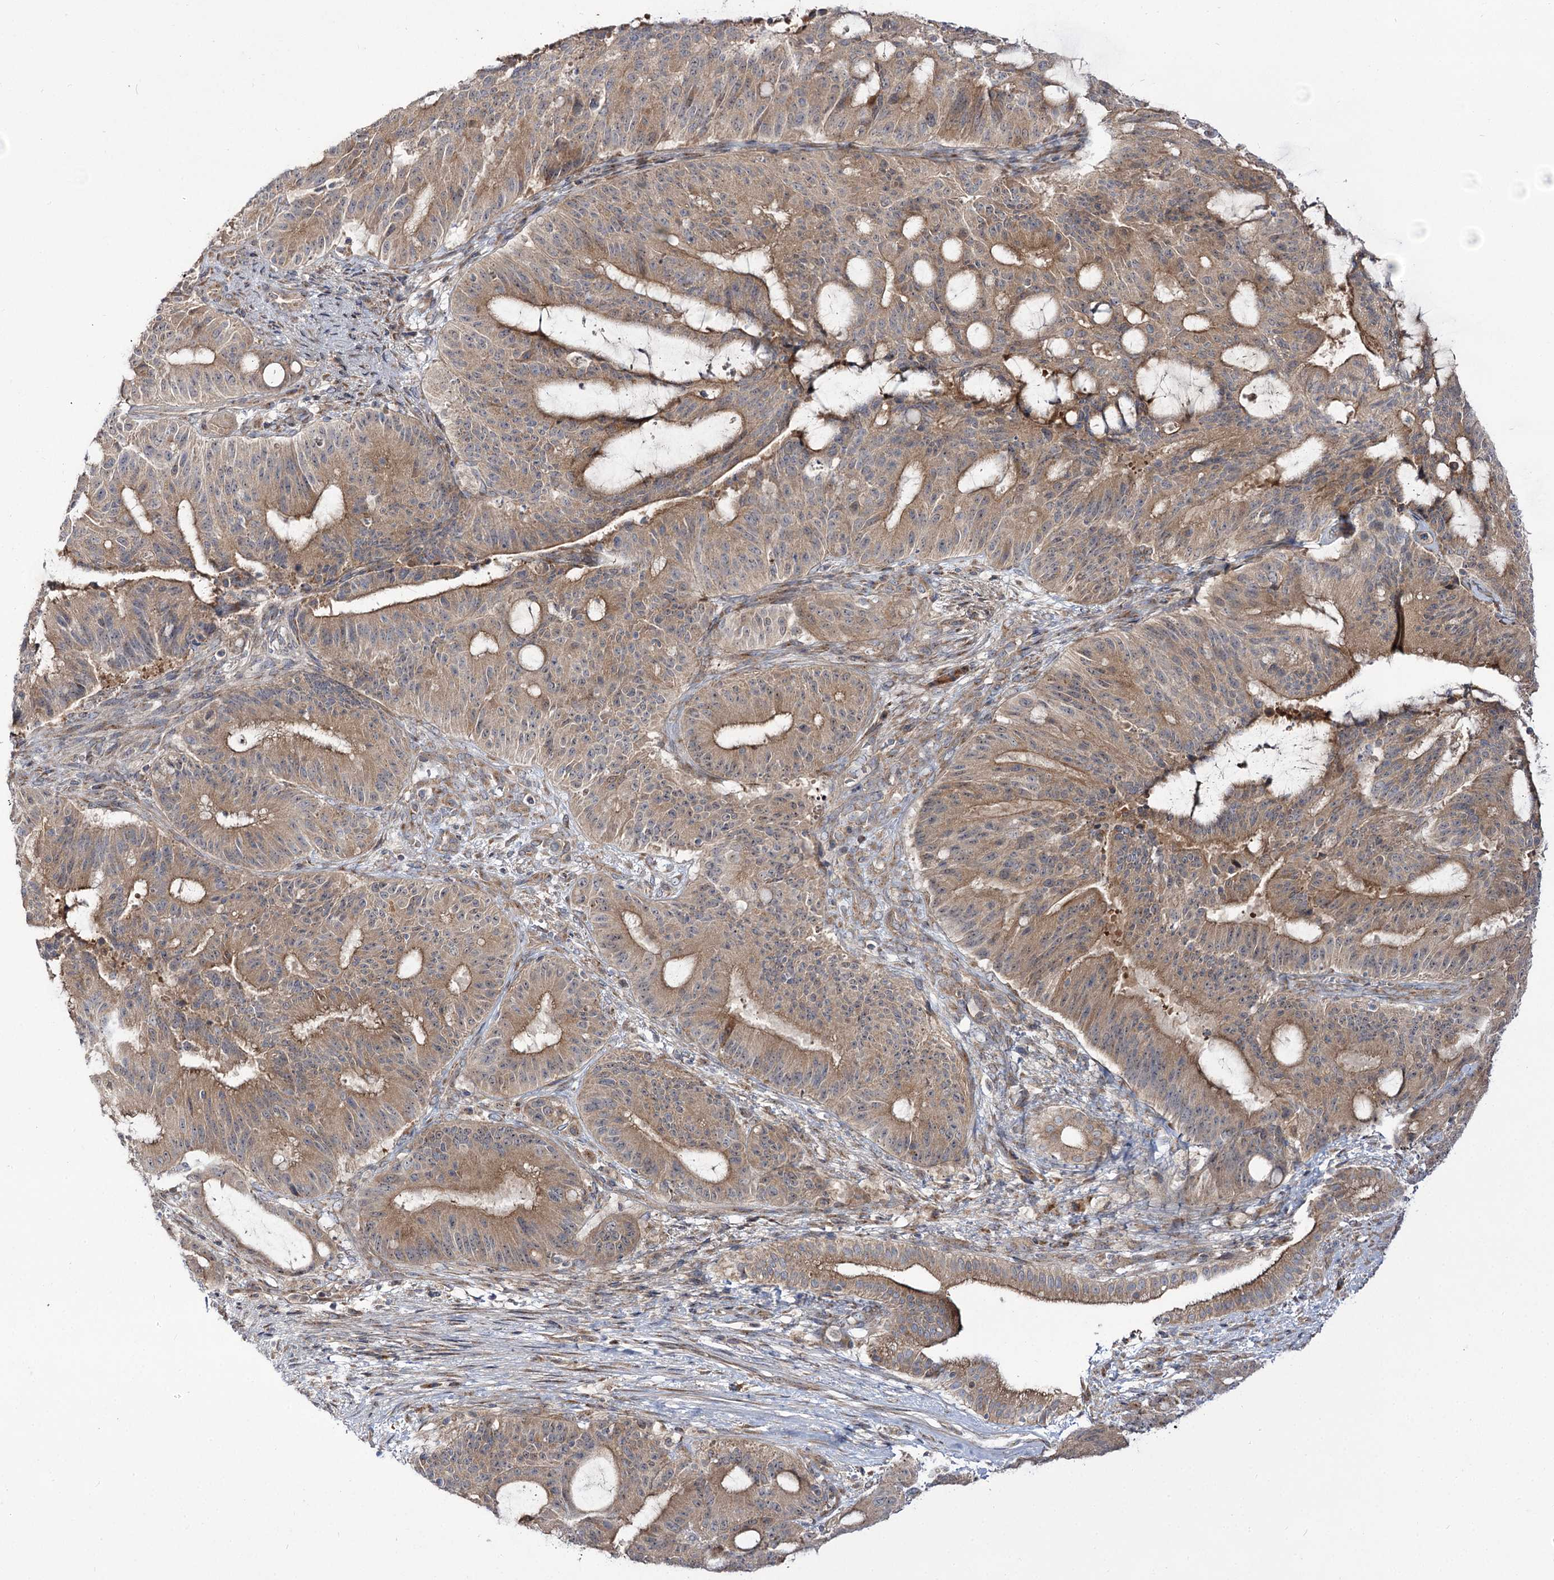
{"staining": {"intensity": "moderate", "quantity": ">75%", "location": "cytoplasmic/membranous"}, "tissue": "liver cancer", "cell_type": "Tumor cells", "image_type": "cancer", "snomed": [{"axis": "morphology", "description": "Normal tissue, NOS"}, {"axis": "morphology", "description": "Cholangiocarcinoma"}, {"axis": "topography", "description": "Liver"}, {"axis": "topography", "description": "Peripheral nerve tissue"}], "caption": "Protein positivity by IHC reveals moderate cytoplasmic/membranous expression in about >75% of tumor cells in liver cholangiocarcinoma.", "gene": "C11orf80", "patient": {"sex": "female", "age": 73}}